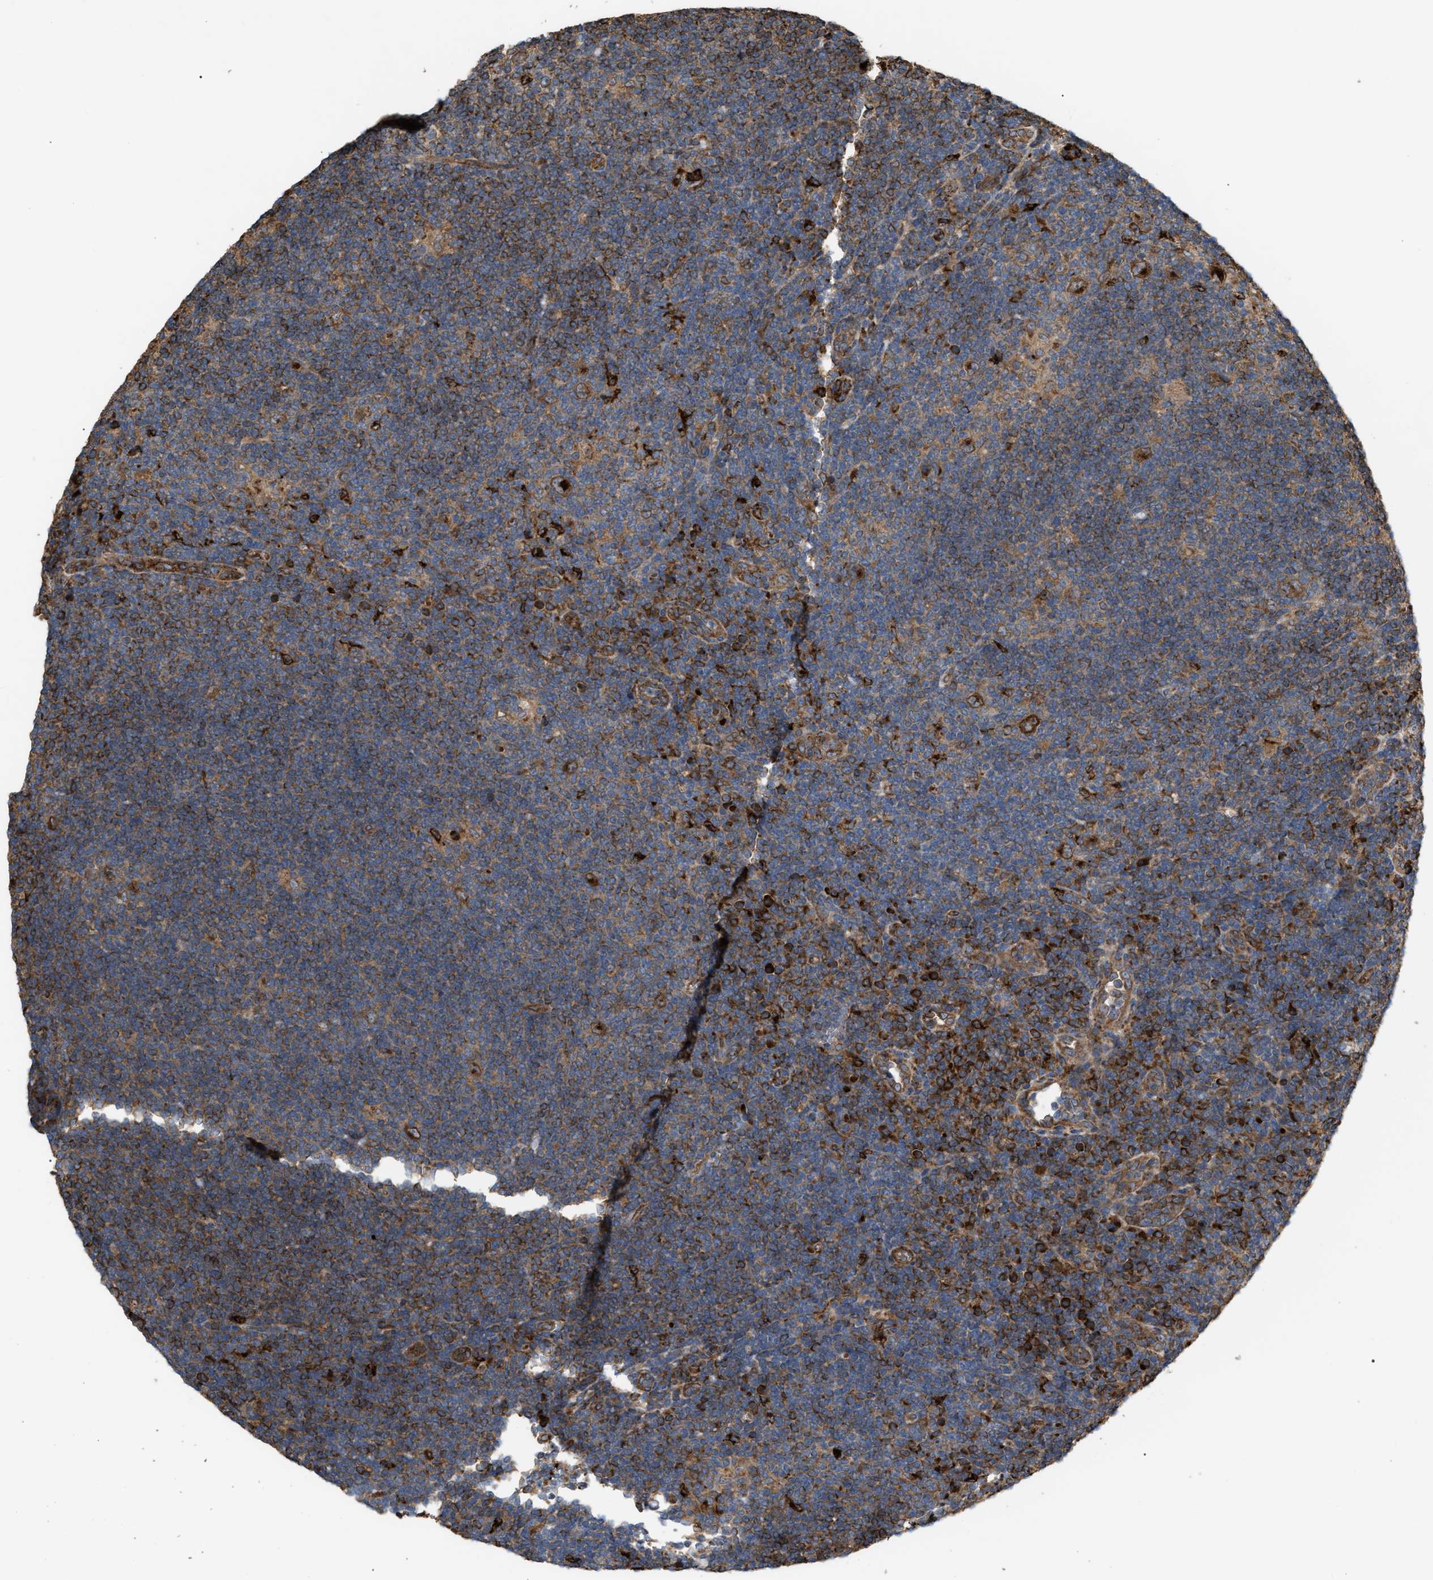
{"staining": {"intensity": "strong", "quantity": ">75%", "location": "cytoplasmic/membranous"}, "tissue": "lymphoma", "cell_type": "Tumor cells", "image_type": "cancer", "snomed": [{"axis": "morphology", "description": "Hodgkin's disease, NOS"}, {"axis": "topography", "description": "Lymph node"}], "caption": "Immunohistochemical staining of human Hodgkin's disease demonstrates high levels of strong cytoplasmic/membranous expression in about >75% of tumor cells. The staining was performed using DAB, with brown indicating positive protein expression. Nuclei are stained blue with hematoxylin.", "gene": "GCC1", "patient": {"sex": "female", "age": 57}}